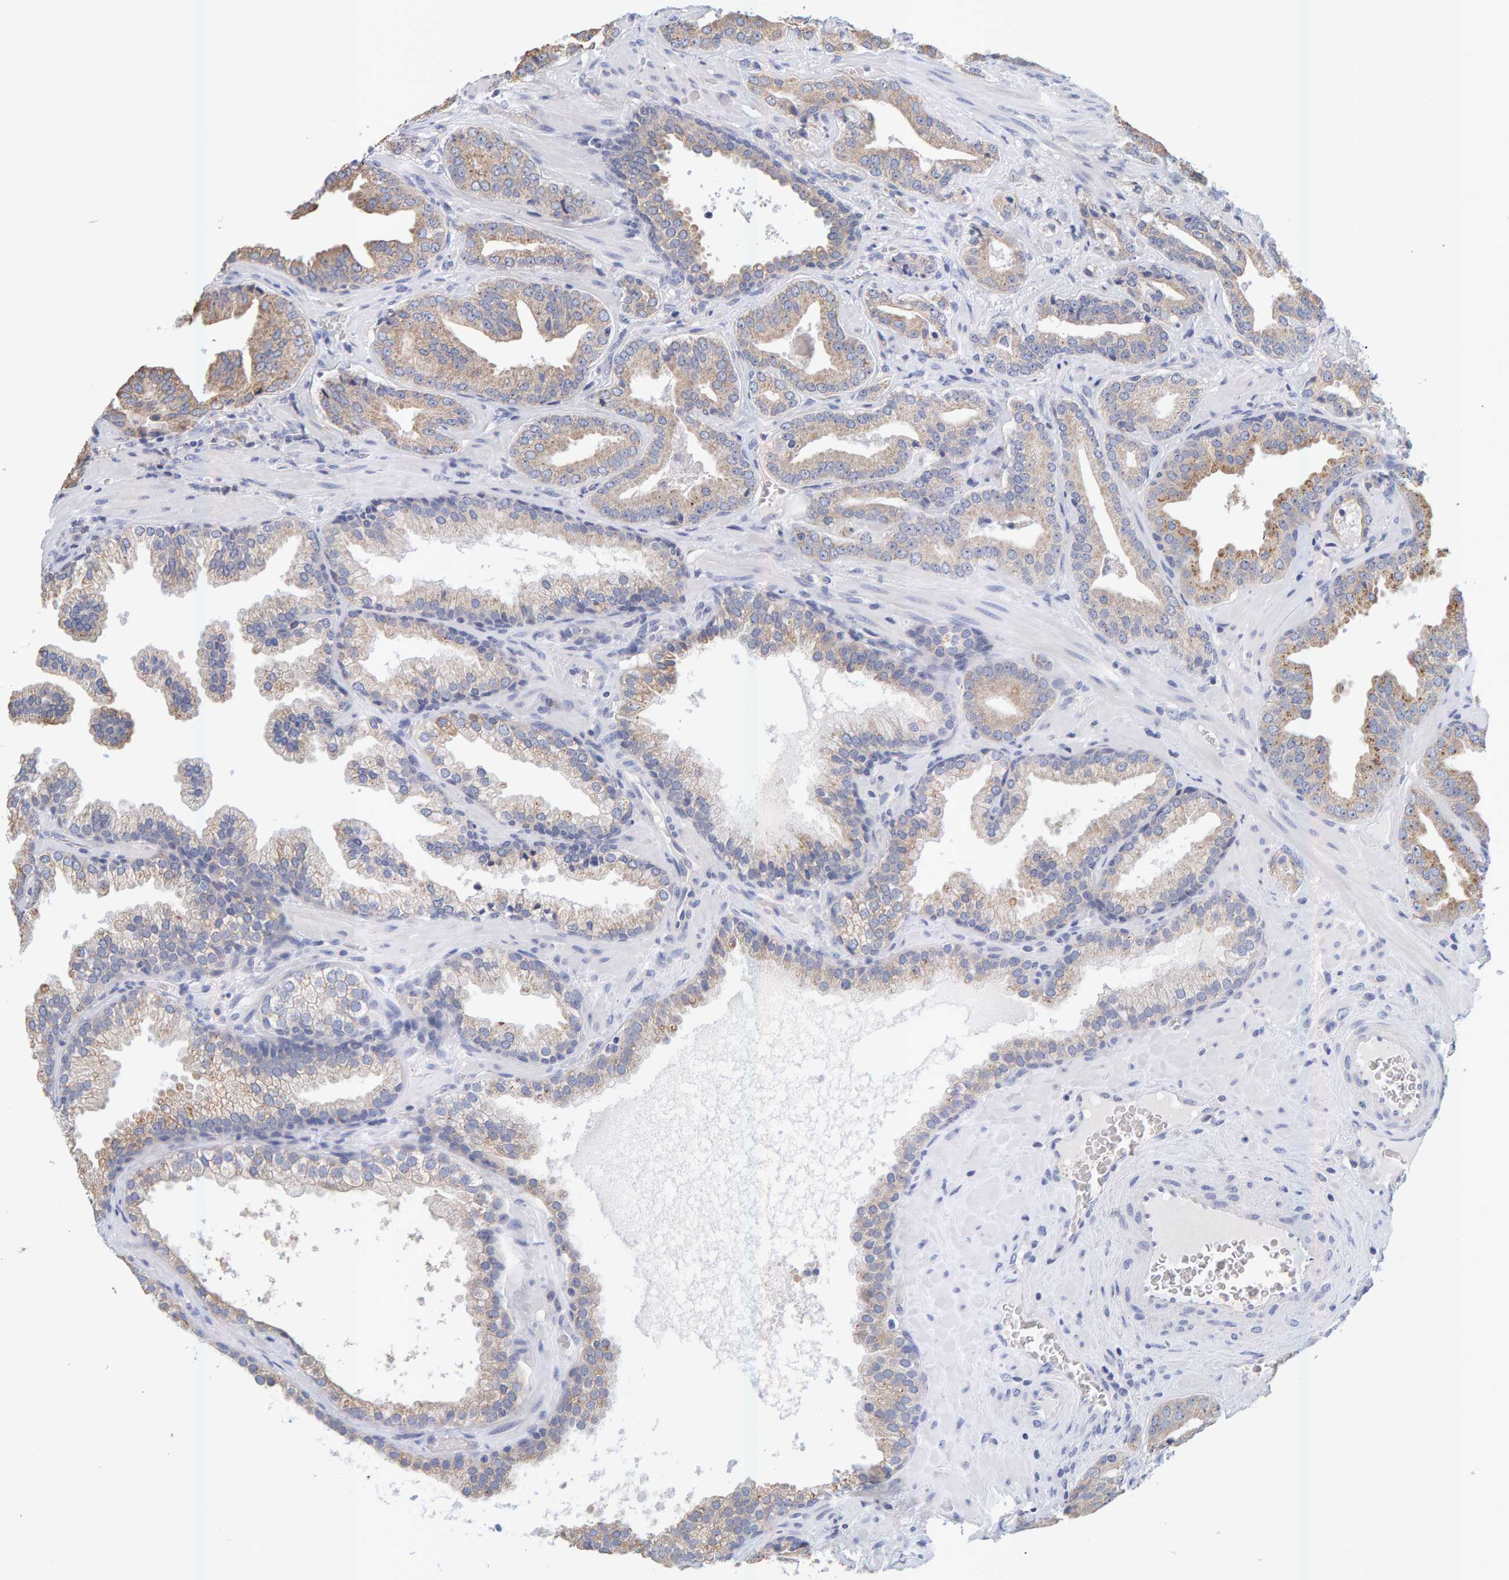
{"staining": {"intensity": "weak", "quantity": ">75%", "location": "cytoplasmic/membranous"}, "tissue": "prostate cancer", "cell_type": "Tumor cells", "image_type": "cancer", "snomed": [{"axis": "morphology", "description": "Adenocarcinoma, Low grade"}, {"axis": "topography", "description": "Prostate"}], "caption": "Immunohistochemical staining of human low-grade adenocarcinoma (prostate) exhibits low levels of weak cytoplasmic/membranous positivity in about >75% of tumor cells.", "gene": "SGPL1", "patient": {"sex": "male", "age": 62}}